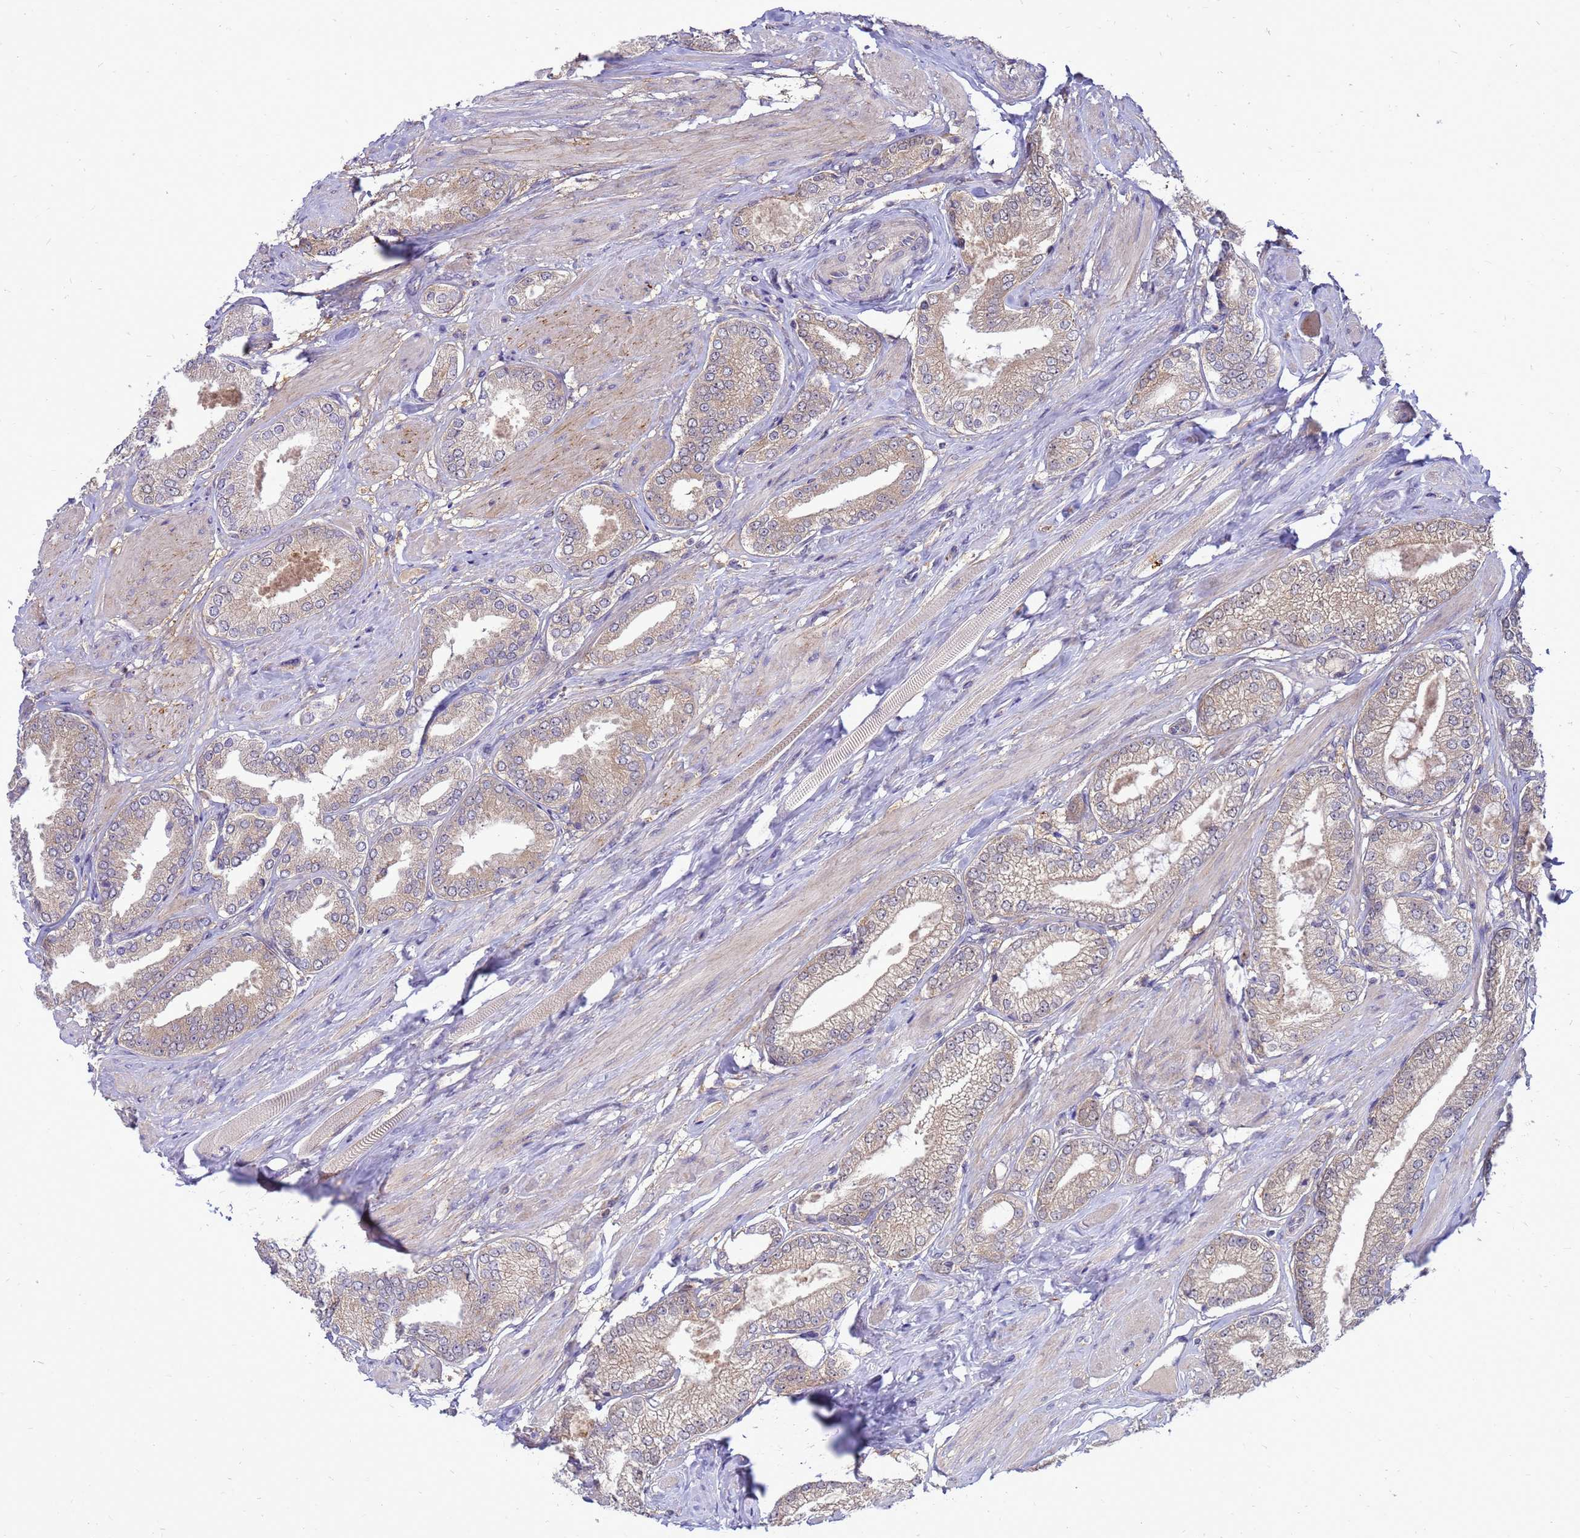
{"staining": {"intensity": "weak", "quantity": ">75%", "location": "cytoplasmic/membranous"}, "tissue": "prostate cancer", "cell_type": "Tumor cells", "image_type": "cancer", "snomed": [{"axis": "morphology", "description": "Adenocarcinoma, High grade"}, {"axis": "topography", "description": "Prostate and seminal vesicle, NOS"}], "caption": "Prostate high-grade adenocarcinoma stained with a protein marker displays weak staining in tumor cells.", "gene": "ENOPH1", "patient": {"sex": "male", "age": 64}}